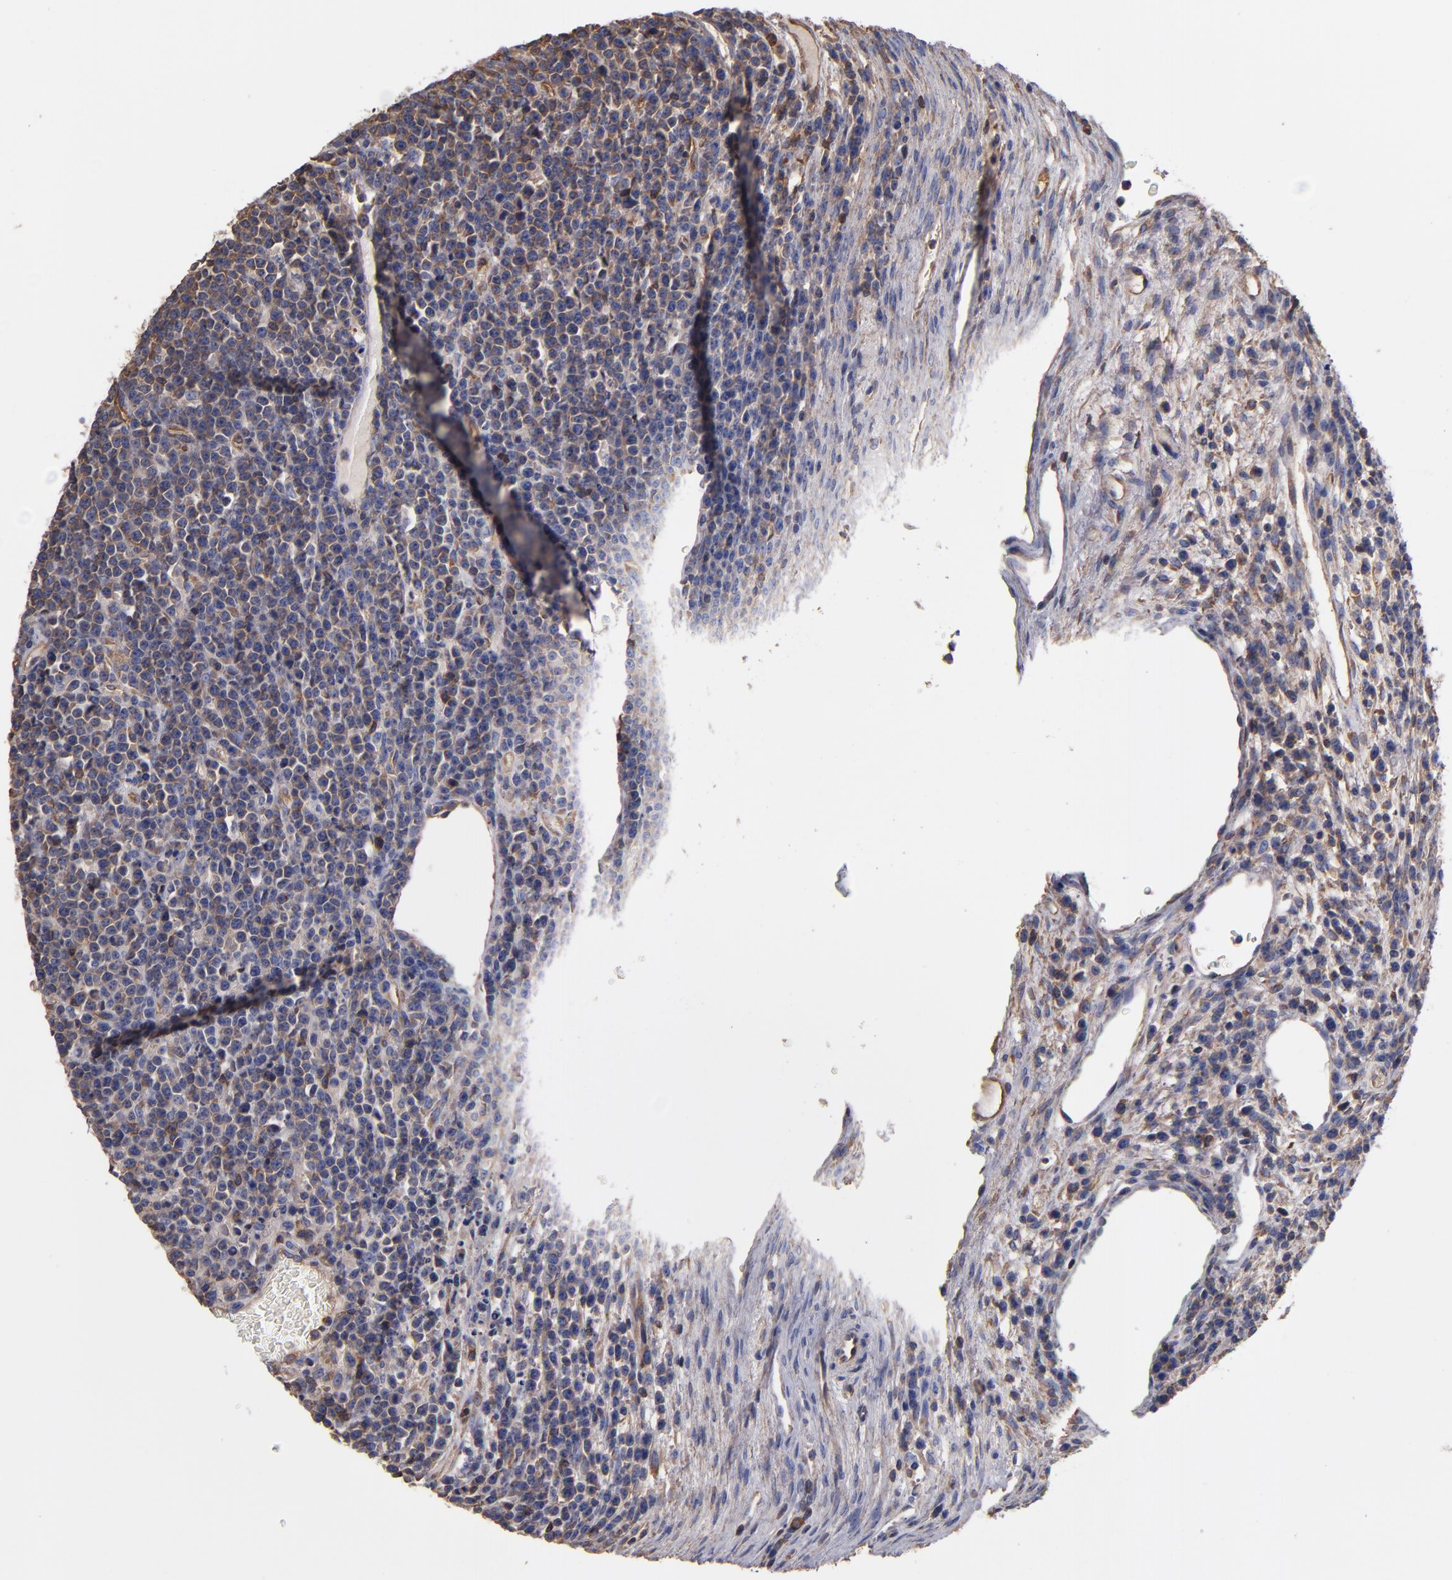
{"staining": {"intensity": "weak", "quantity": "25%-75%", "location": "cytoplasmic/membranous"}, "tissue": "lymphoma", "cell_type": "Tumor cells", "image_type": "cancer", "snomed": [{"axis": "morphology", "description": "Malignant lymphoma, non-Hodgkin's type, High grade"}, {"axis": "topography", "description": "Ovary"}], "caption": "High-magnification brightfield microscopy of malignant lymphoma, non-Hodgkin's type (high-grade) stained with DAB (brown) and counterstained with hematoxylin (blue). tumor cells exhibit weak cytoplasmic/membranous expression is identified in about25%-75% of cells. Using DAB (3,3'-diaminobenzidine) (brown) and hematoxylin (blue) stains, captured at high magnification using brightfield microscopy.", "gene": "ESYT2", "patient": {"sex": "female", "age": 56}}